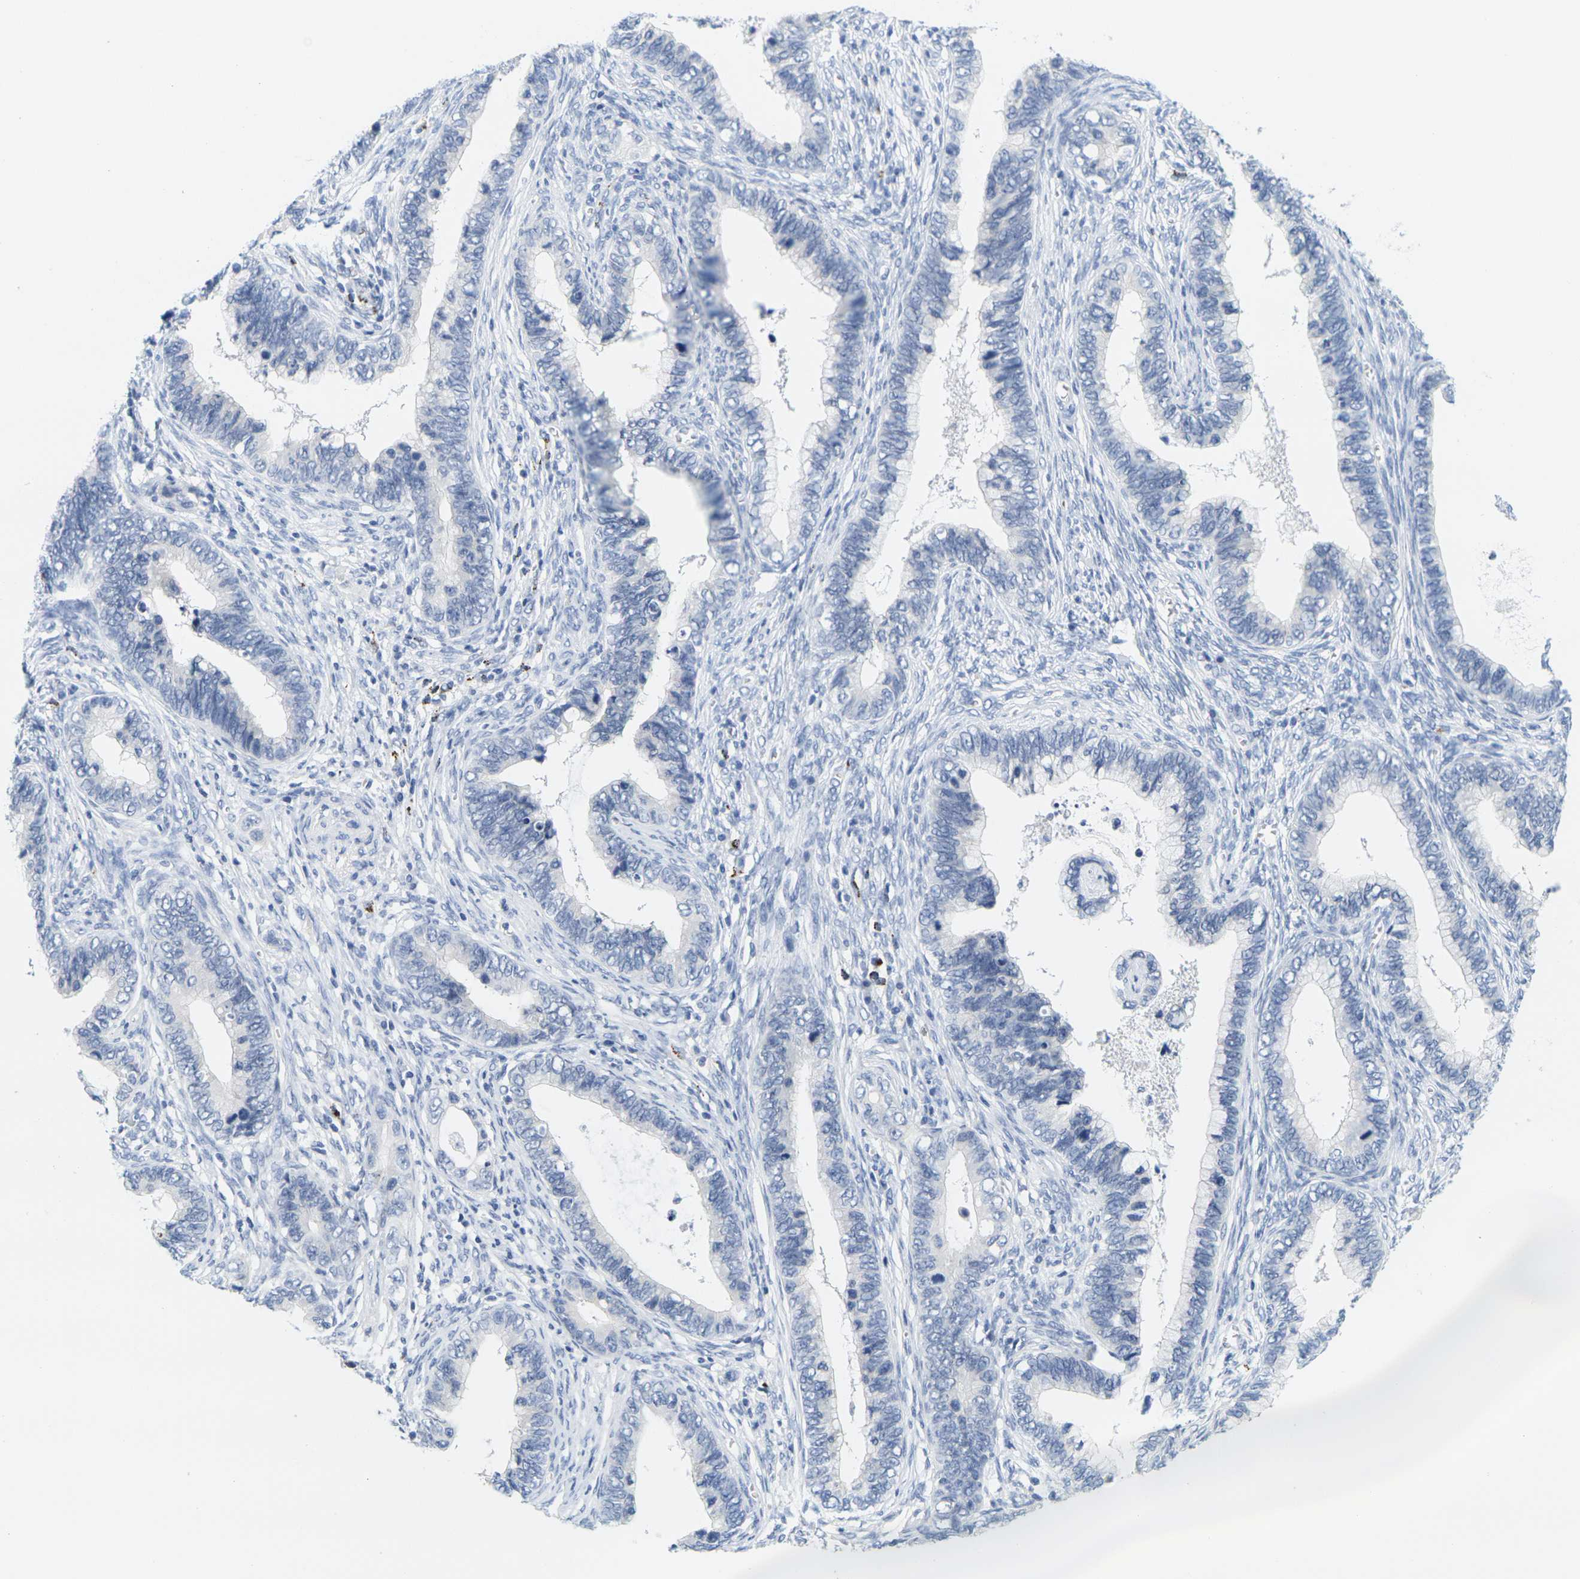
{"staining": {"intensity": "negative", "quantity": "none", "location": "none"}, "tissue": "cervical cancer", "cell_type": "Tumor cells", "image_type": "cancer", "snomed": [{"axis": "morphology", "description": "Adenocarcinoma, NOS"}, {"axis": "topography", "description": "Cervix"}], "caption": "Human adenocarcinoma (cervical) stained for a protein using IHC demonstrates no expression in tumor cells.", "gene": "HLA-DOB", "patient": {"sex": "female", "age": 44}}